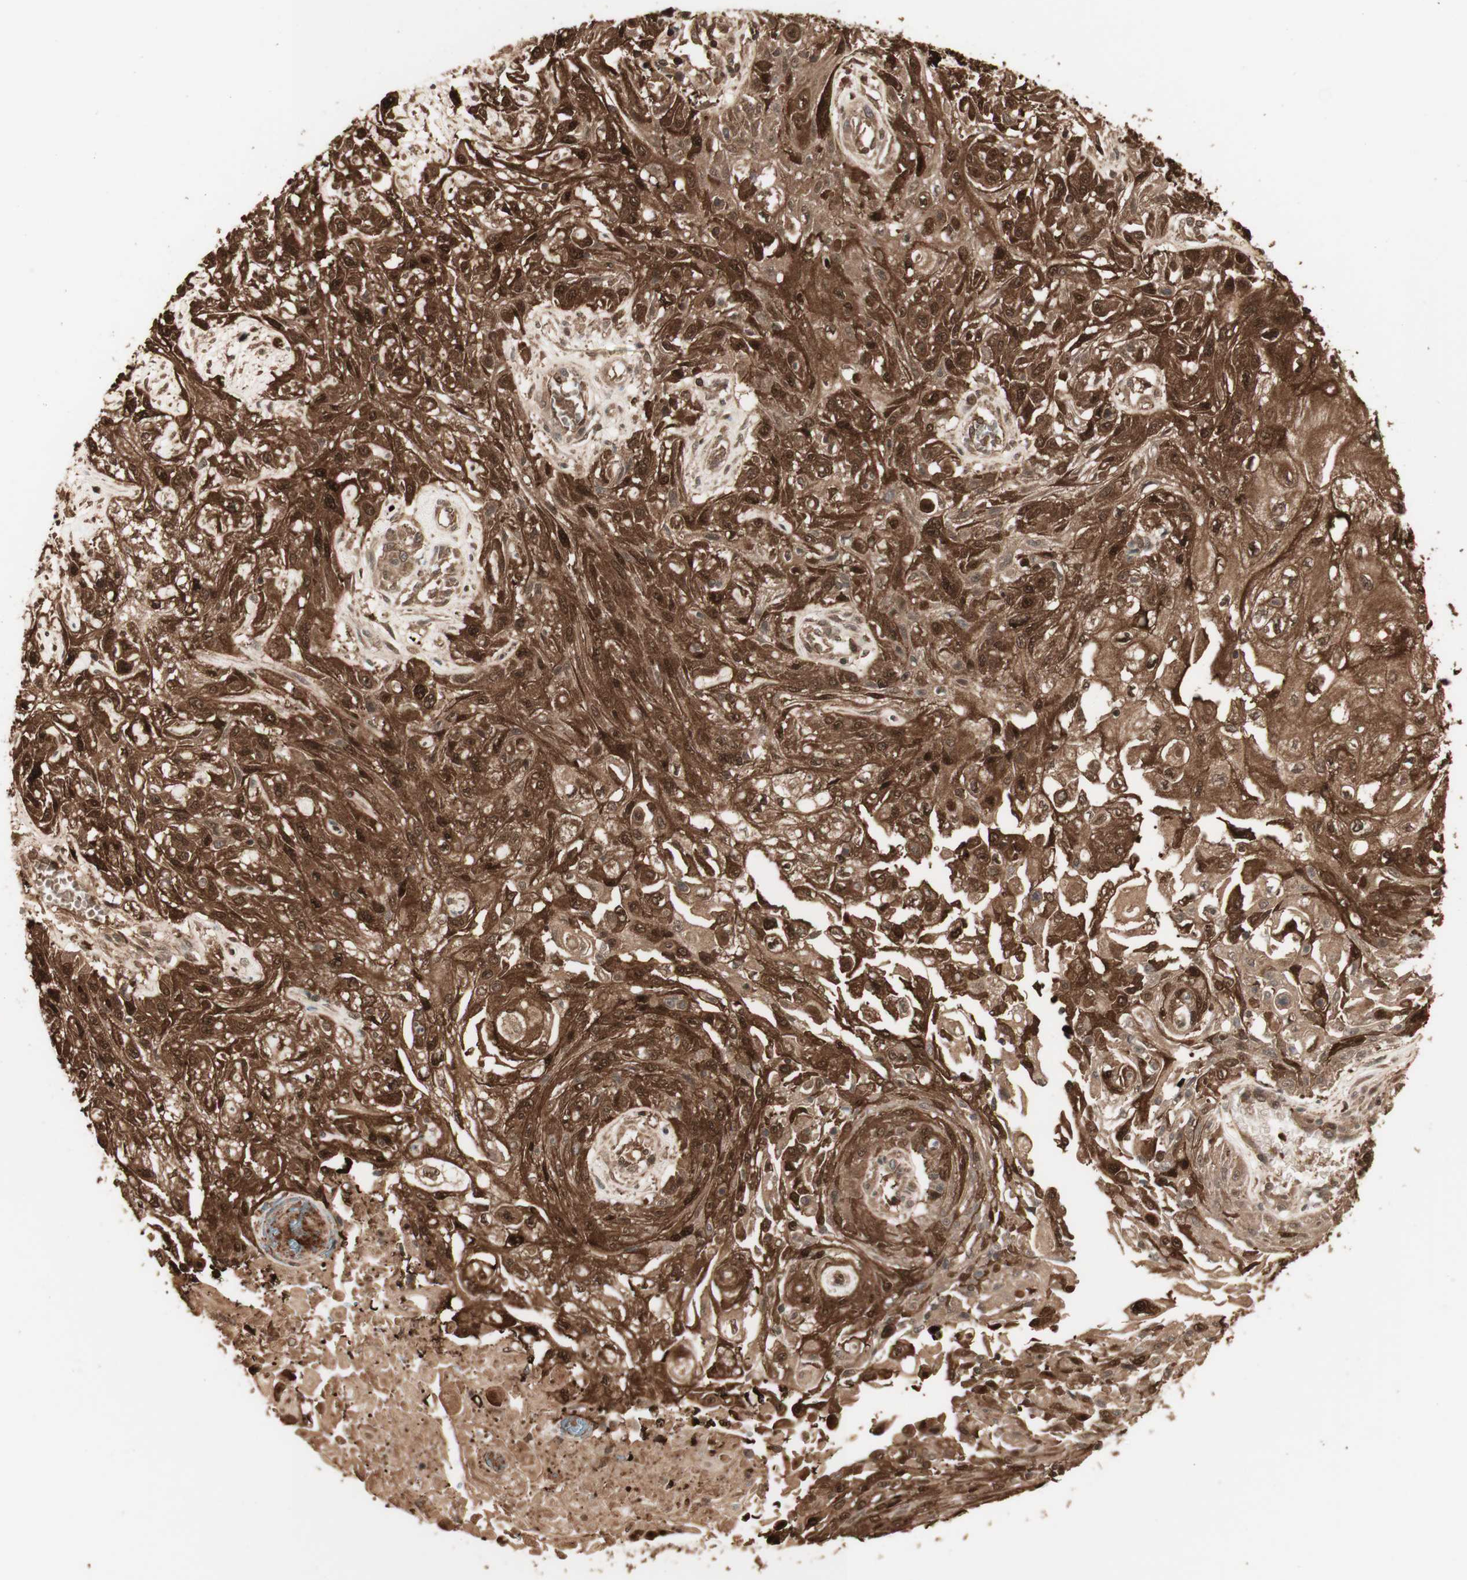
{"staining": {"intensity": "strong", "quantity": ">75%", "location": "cytoplasmic/membranous,nuclear"}, "tissue": "skin cancer", "cell_type": "Tumor cells", "image_type": "cancer", "snomed": [{"axis": "morphology", "description": "Squamous cell carcinoma, NOS"}, {"axis": "topography", "description": "Skin"}], "caption": "An image showing strong cytoplasmic/membranous and nuclear staining in approximately >75% of tumor cells in squamous cell carcinoma (skin), as visualized by brown immunohistochemical staining.", "gene": "YWHAB", "patient": {"sex": "male", "age": 75}}